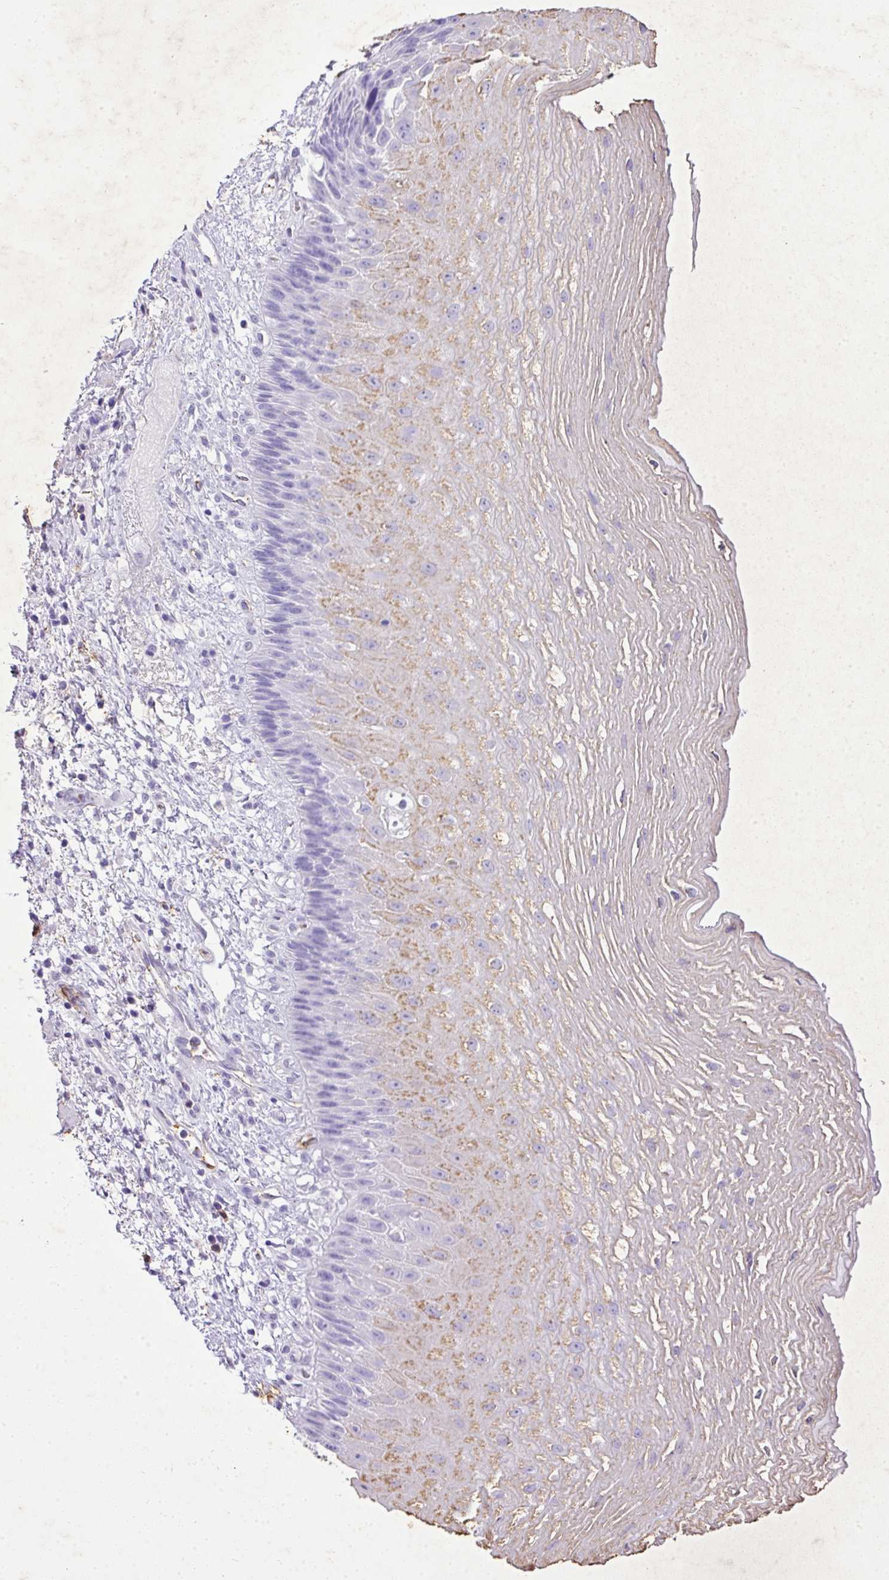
{"staining": {"intensity": "weak", "quantity": "<25%", "location": "cytoplasmic/membranous"}, "tissue": "esophagus", "cell_type": "Squamous epithelial cells", "image_type": "normal", "snomed": [{"axis": "morphology", "description": "Normal tissue, NOS"}, {"axis": "topography", "description": "Esophagus"}], "caption": "This is a image of IHC staining of normal esophagus, which shows no positivity in squamous epithelial cells.", "gene": "KCNJ11", "patient": {"sex": "male", "age": 60}}